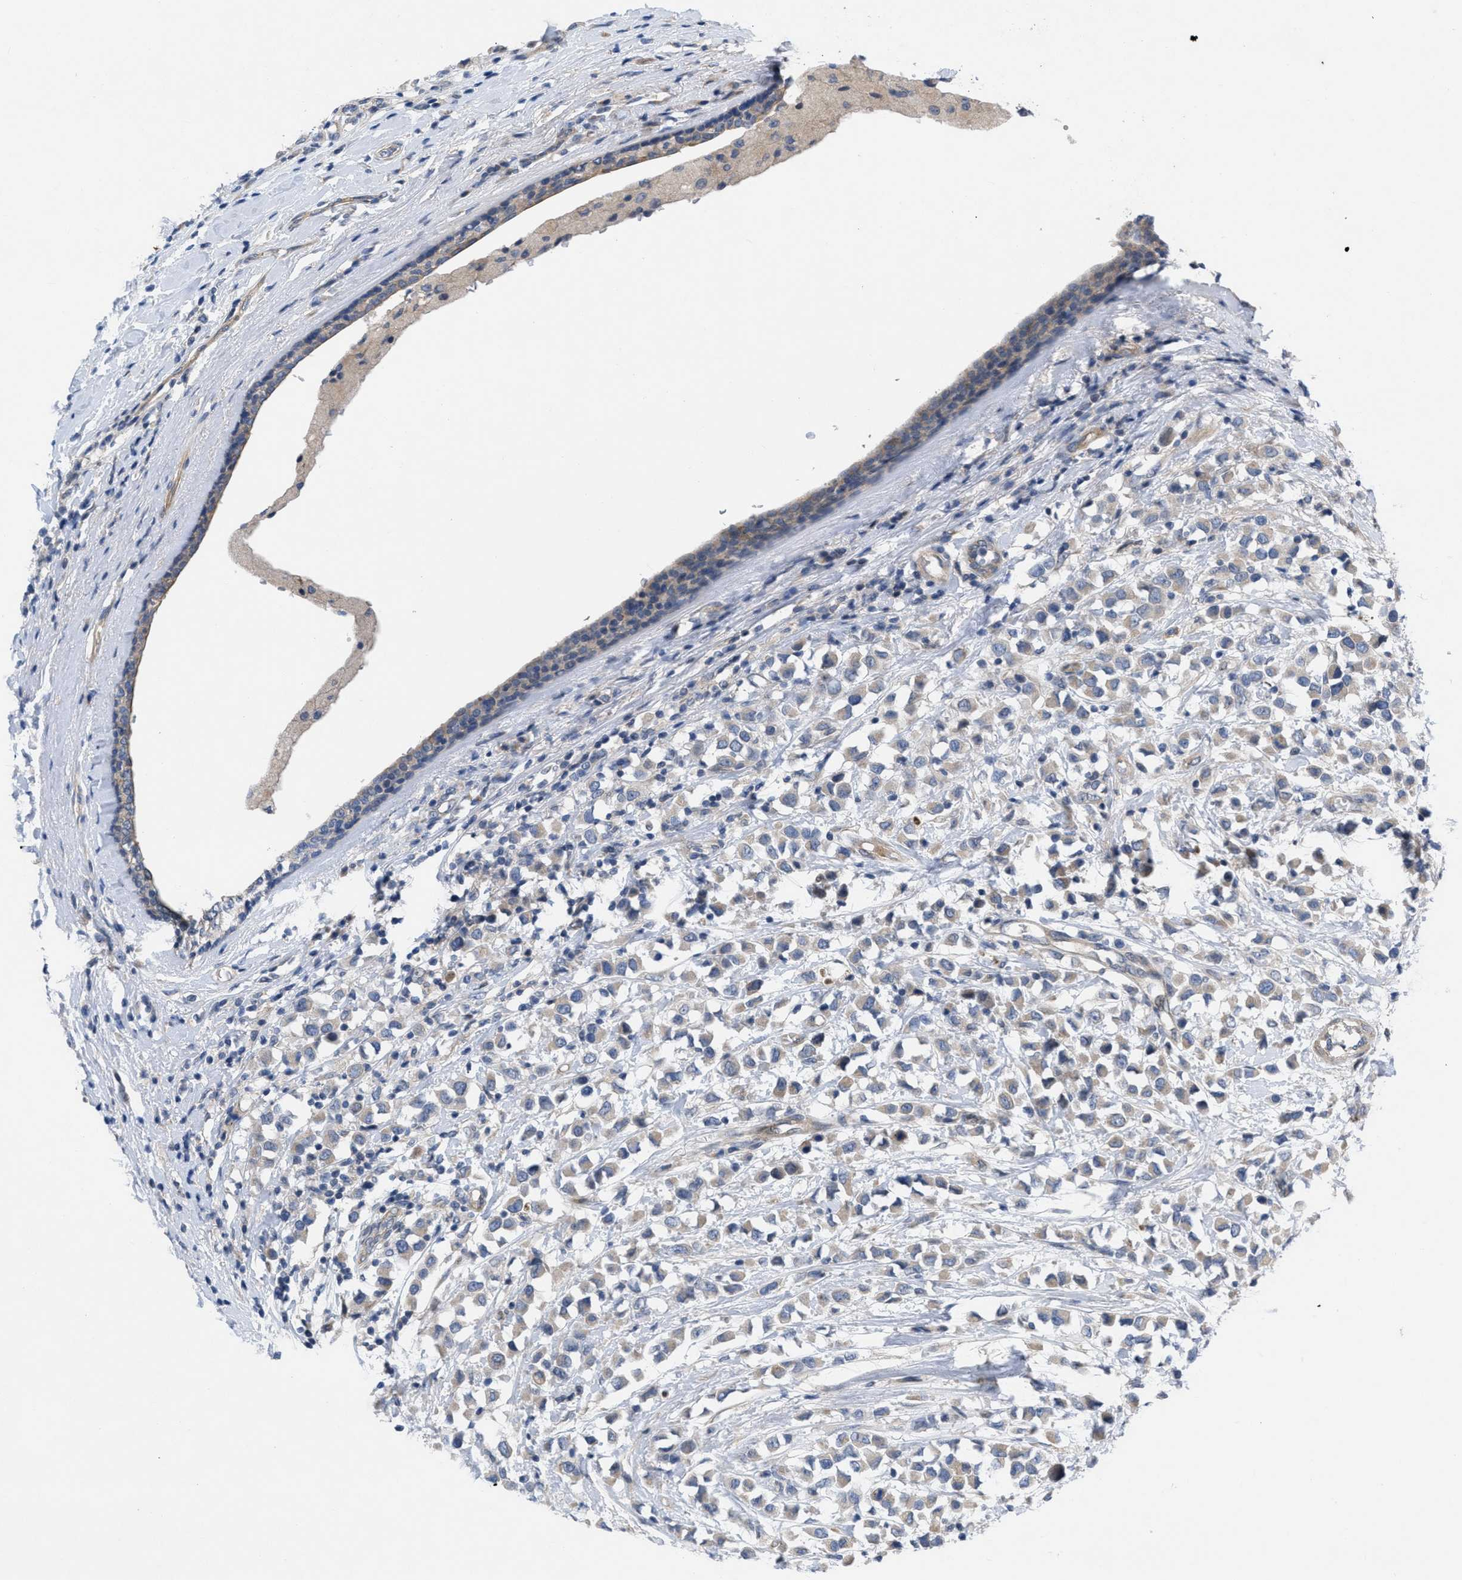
{"staining": {"intensity": "weak", "quantity": ">75%", "location": "cytoplasmic/membranous"}, "tissue": "breast cancer", "cell_type": "Tumor cells", "image_type": "cancer", "snomed": [{"axis": "morphology", "description": "Duct carcinoma"}, {"axis": "topography", "description": "Breast"}], "caption": "Immunohistochemistry of breast intraductal carcinoma reveals low levels of weak cytoplasmic/membranous positivity in approximately >75% of tumor cells.", "gene": "NDEL1", "patient": {"sex": "female", "age": 61}}